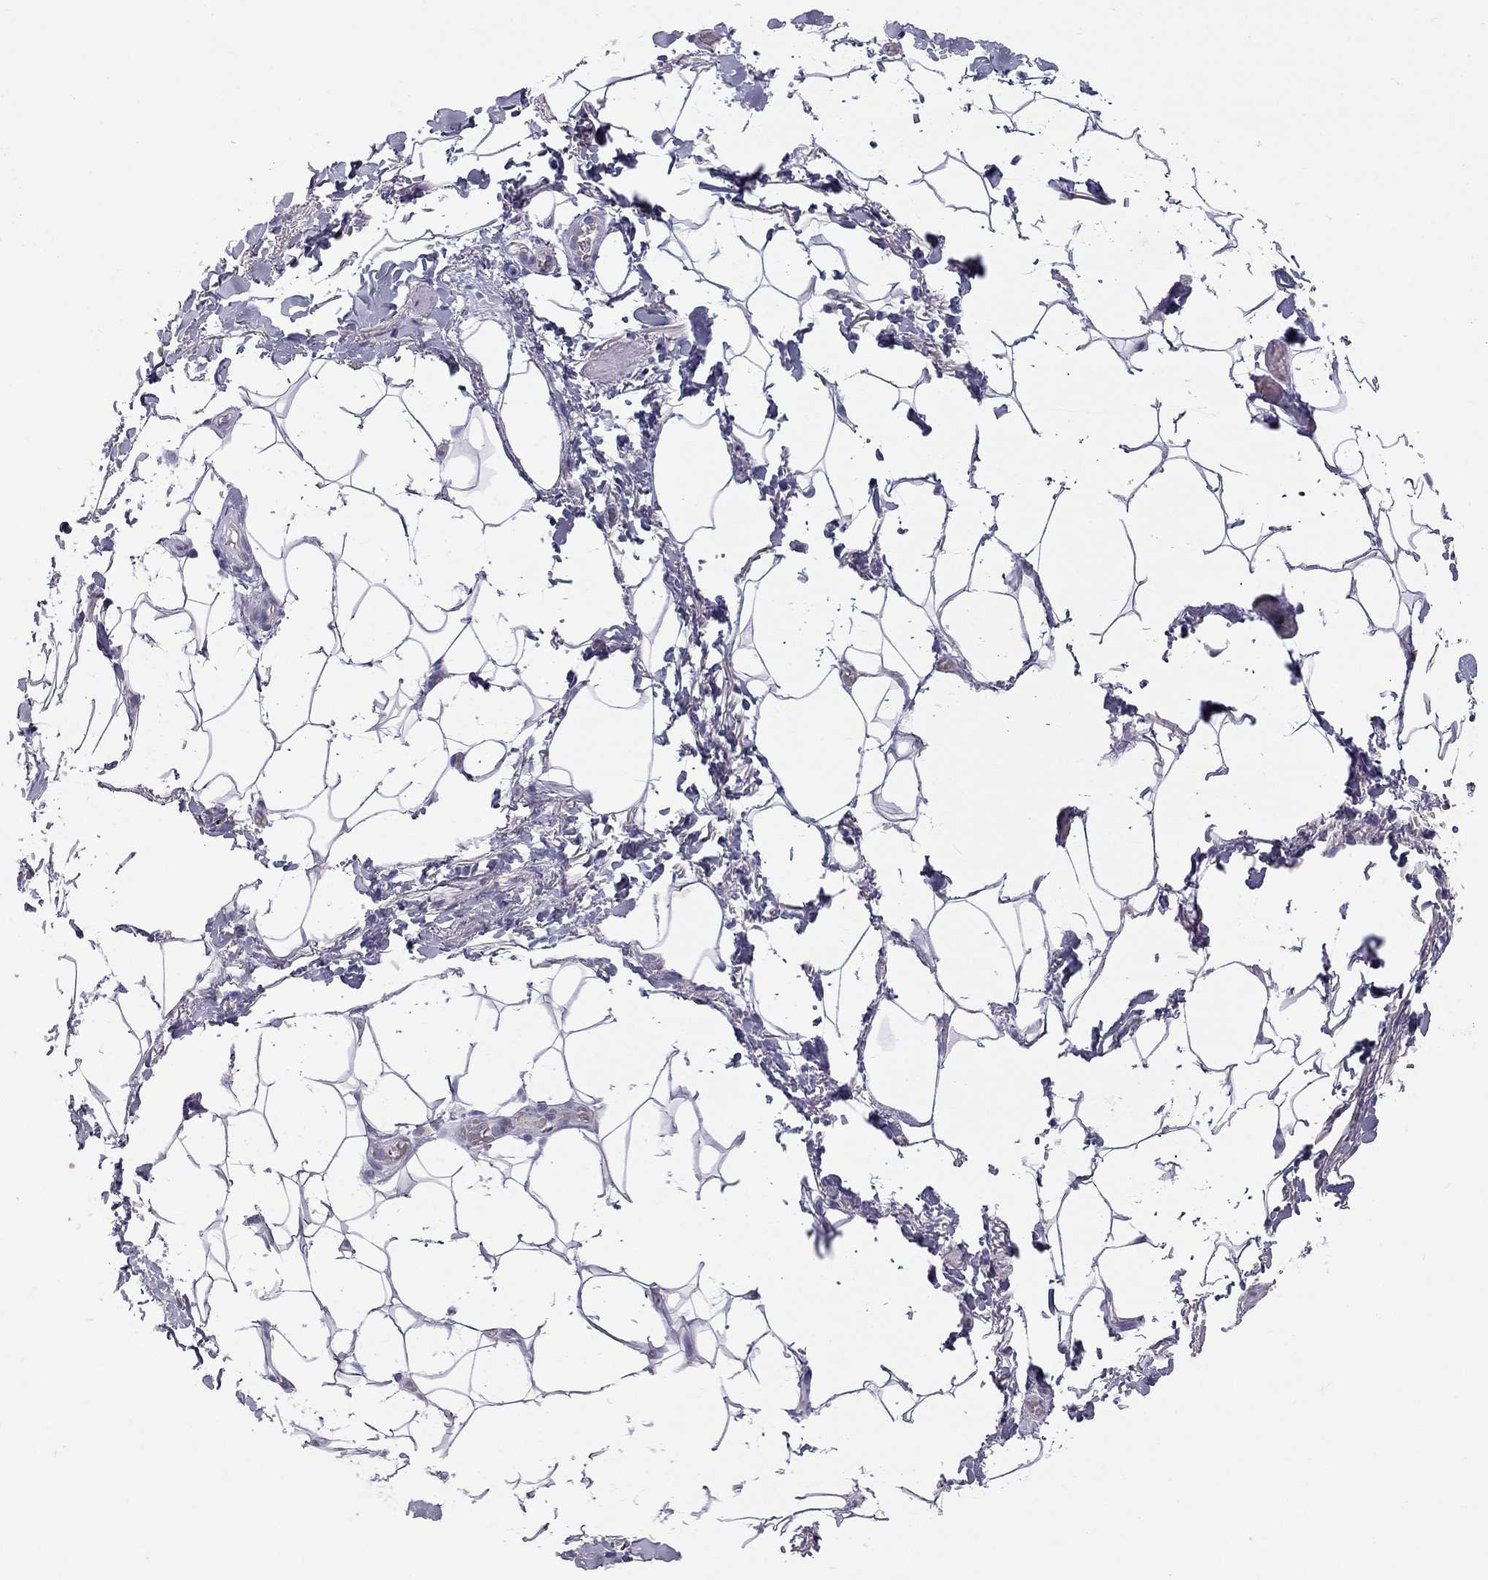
{"staining": {"intensity": "negative", "quantity": "none", "location": "none"}, "tissue": "adipose tissue", "cell_type": "Adipocytes", "image_type": "normal", "snomed": [{"axis": "morphology", "description": "Normal tissue, NOS"}, {"axis": "topography", "description": "Anal"}, {"axis": "topography", "description": "Peripheral nerve tissue"}], "caption": "This image is of unremarkable adipose tissue stained with immunohistochemistry to label a protein in brown with the nuclei are counter-stained blue. There is no staining in adipocytes. Brightfield microscopy of immunohistochemistry (IHC) stained with DAB (3,3'-diaminobenzidine) (brown) and hematoxylin (blue), captured at high magnification.", "gene": "TDRD6", "patient": {"sex": "male", "age": 53}}